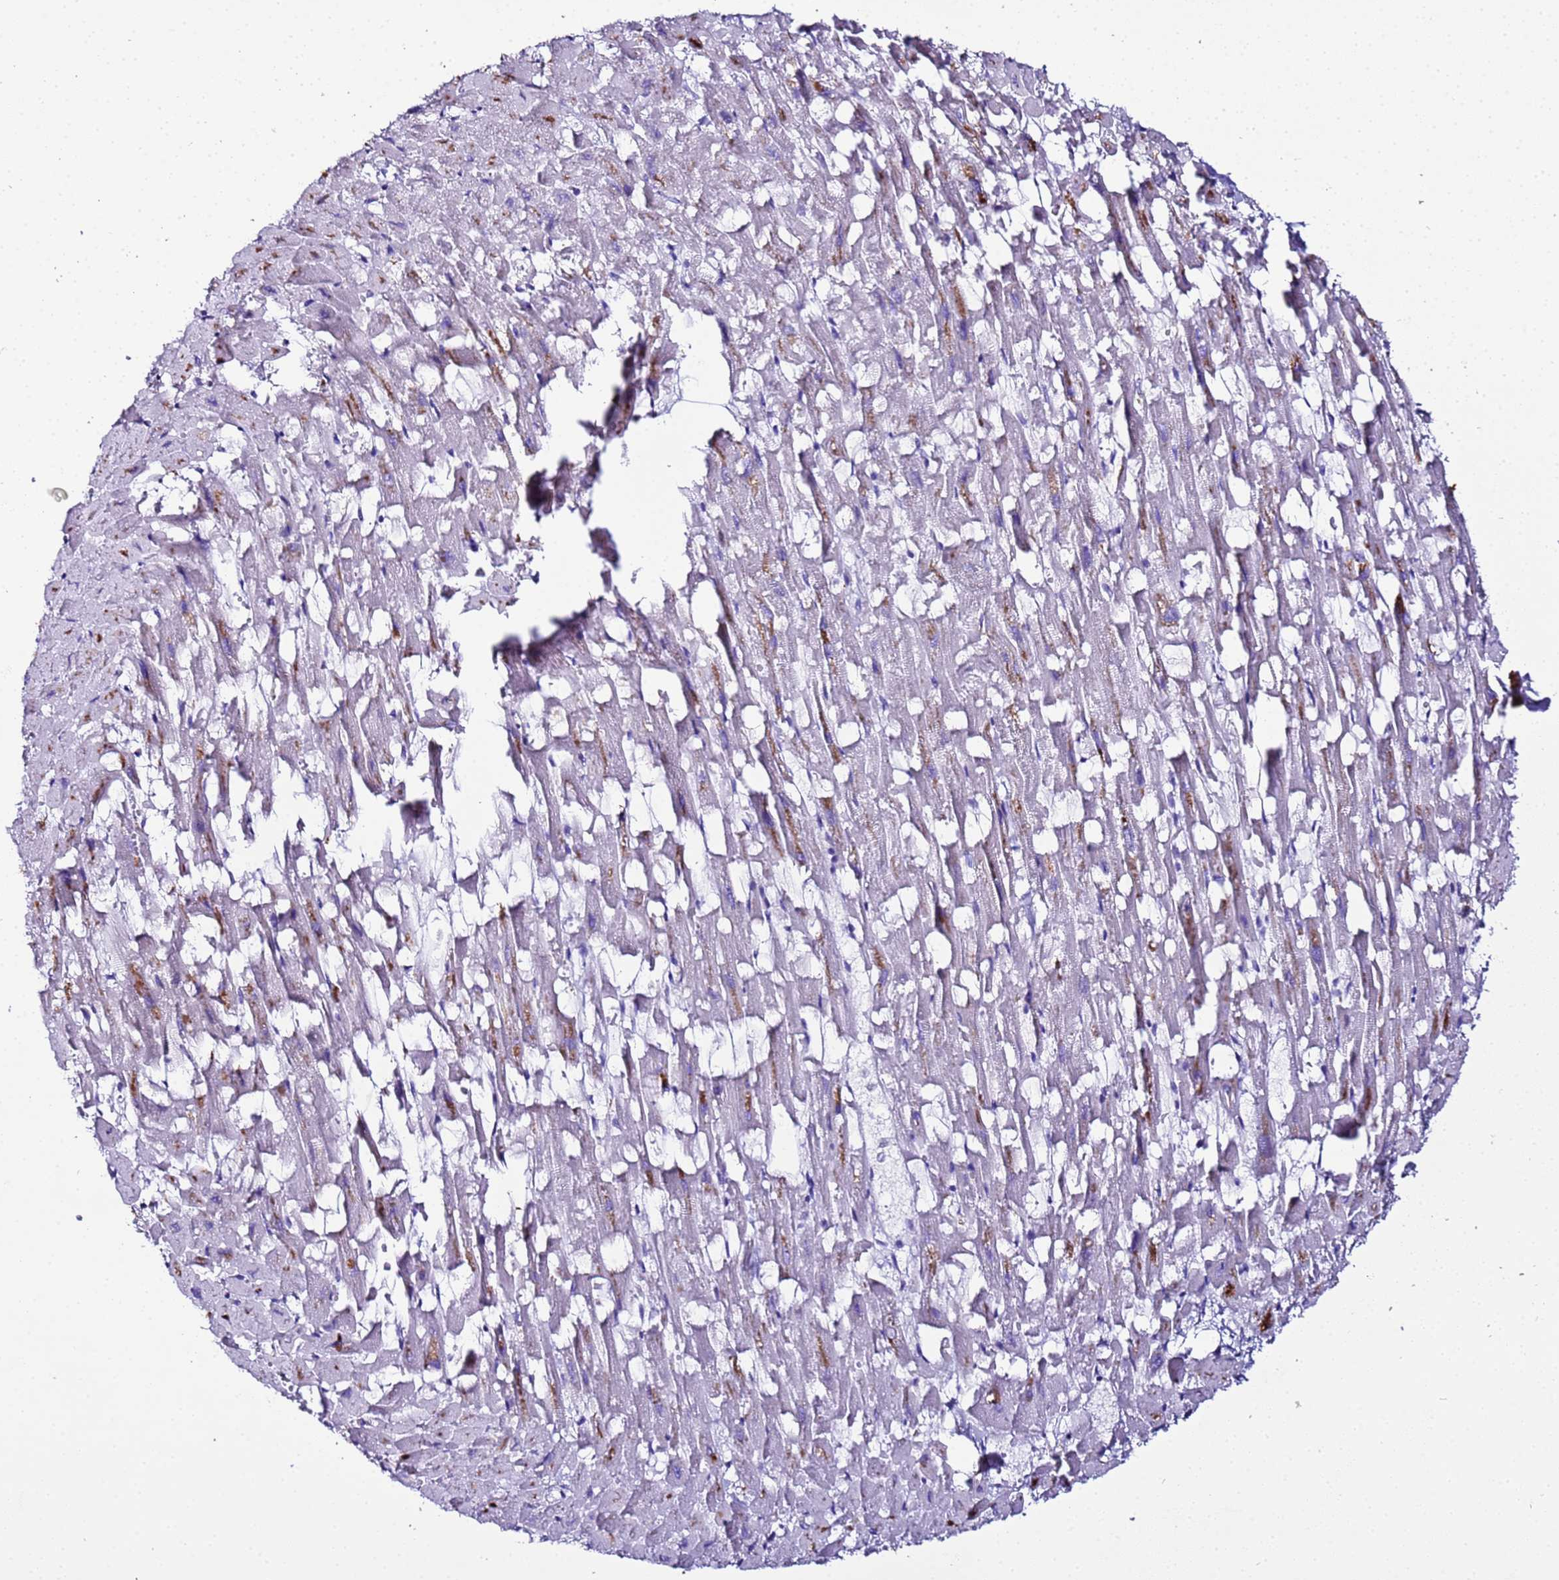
{"staining": {"intensity": "negative", "quantity": "none", "location": "none"}, "tissue": "heart muscle", "cell_type": "Cardiomyocytes", "image_type": "normal", "snomed": [{"axis": "morphology", "description": "Normal tissue, NOS"}, {"axis": "topography", "description": "Heart"}], "caption": "Cardiomyocytes are negative for brown protein staining in normal heart muscle. (DAB (3,3'-diaminobenzidine) immunohistochemistry (IHC) with hematoxylin counter stain).", "gene": "CFHR1", "patient": {"sex": "female", "age": 64}}